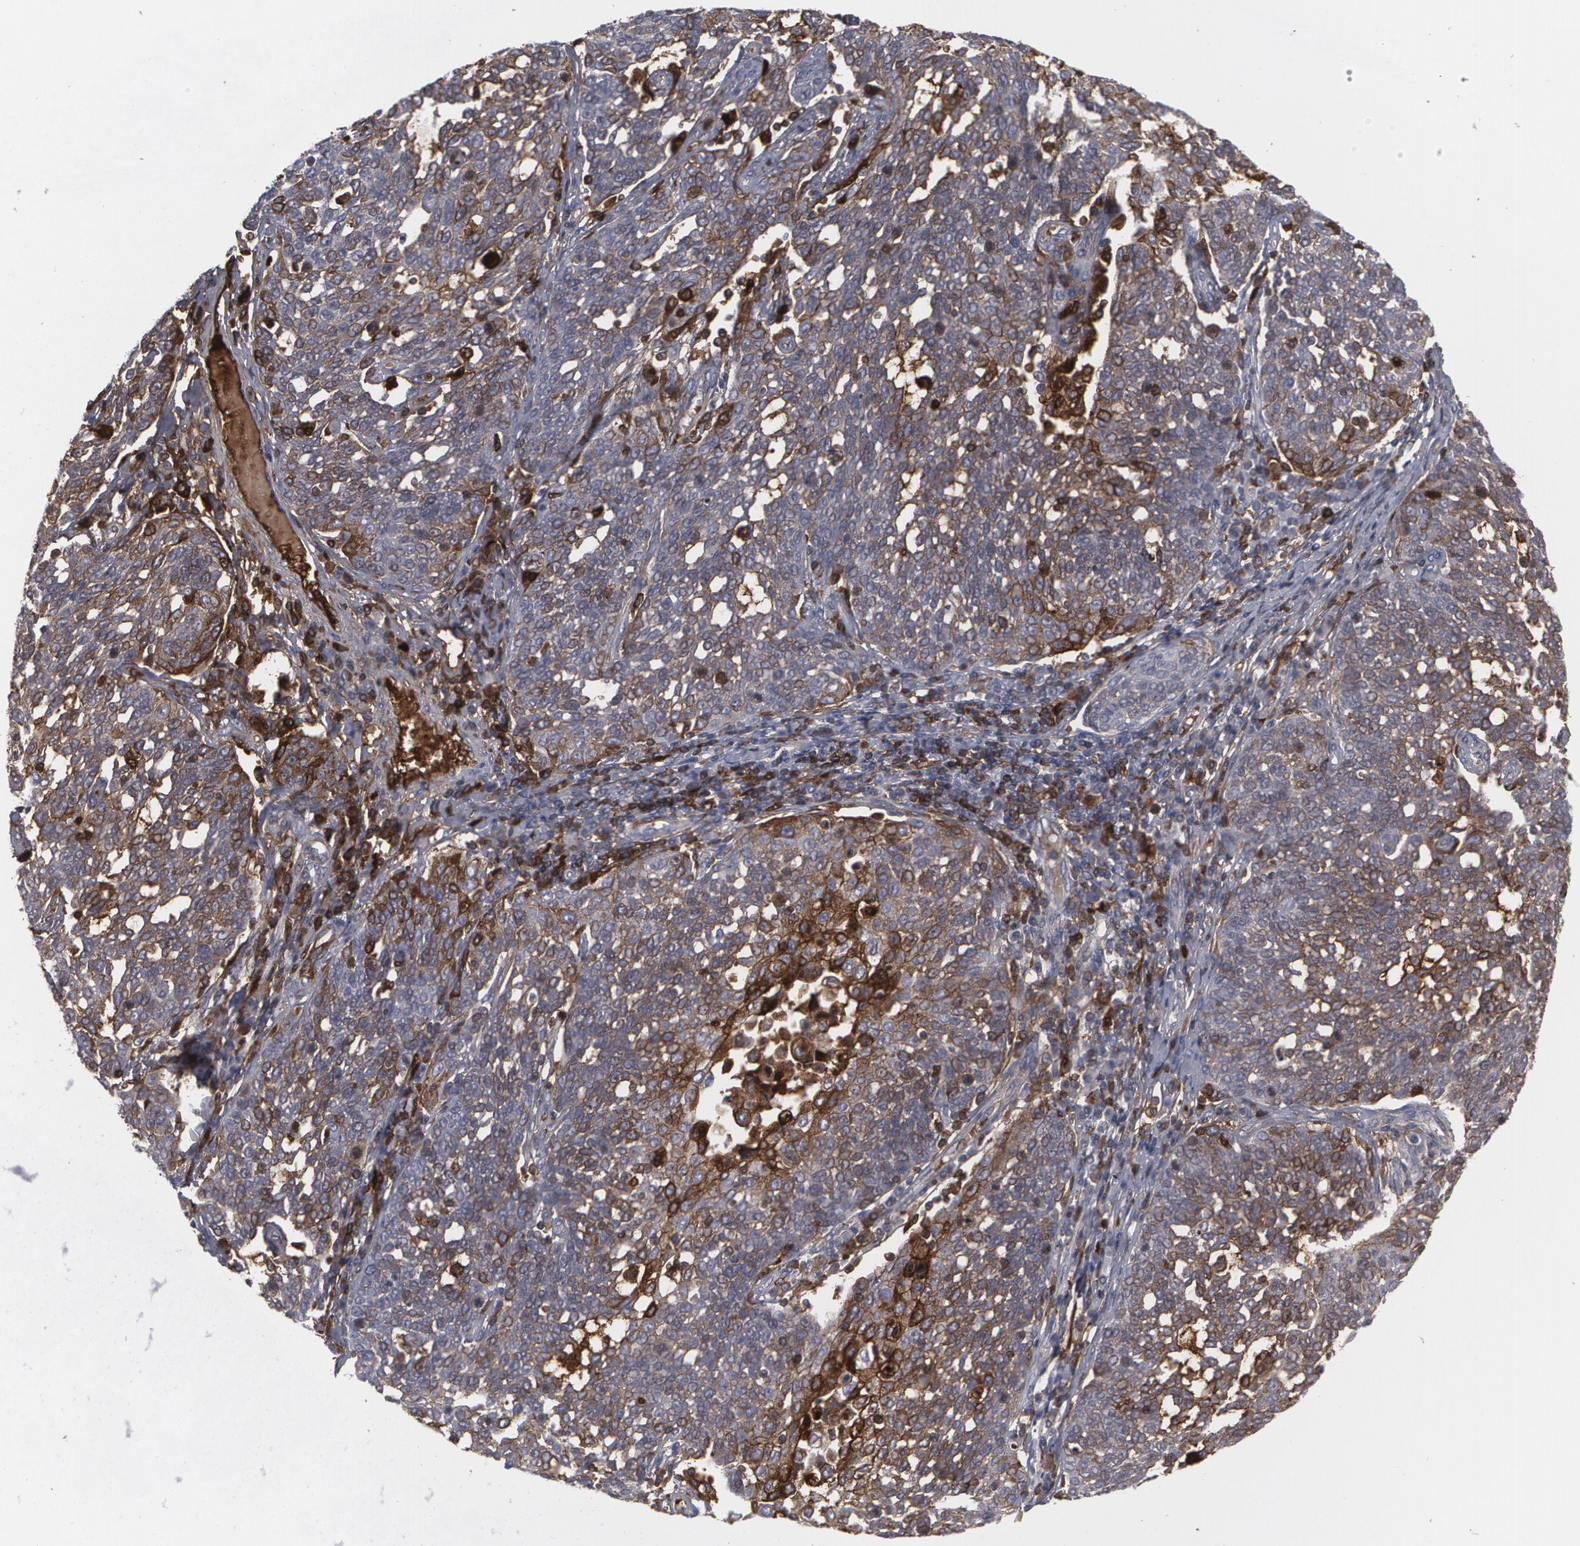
{"staining": {"intensity": "moderate", "quantity": "25%-75%", "location": "cytoplasmic/membranous"}, "tissue": "cervical cancer", "cell_type": "Tumor cells", "image_type": "cancer", "snomed": [{"axis": "morphology", "description": "Squamous cell carcinoma, NOS"}, {"axis": "topography", "description": "Cervix"}], "caption": "A high-resolution histopathology image shows immunohistochemistry (IHC) staining of cervical squamous cell carcinoma, which displays moderate cytoplasmic/membranous staining in approximately 25%-75% of tumor cells.", "gene": "LRG1", "patient": {"sex": "female", "age": 40}}